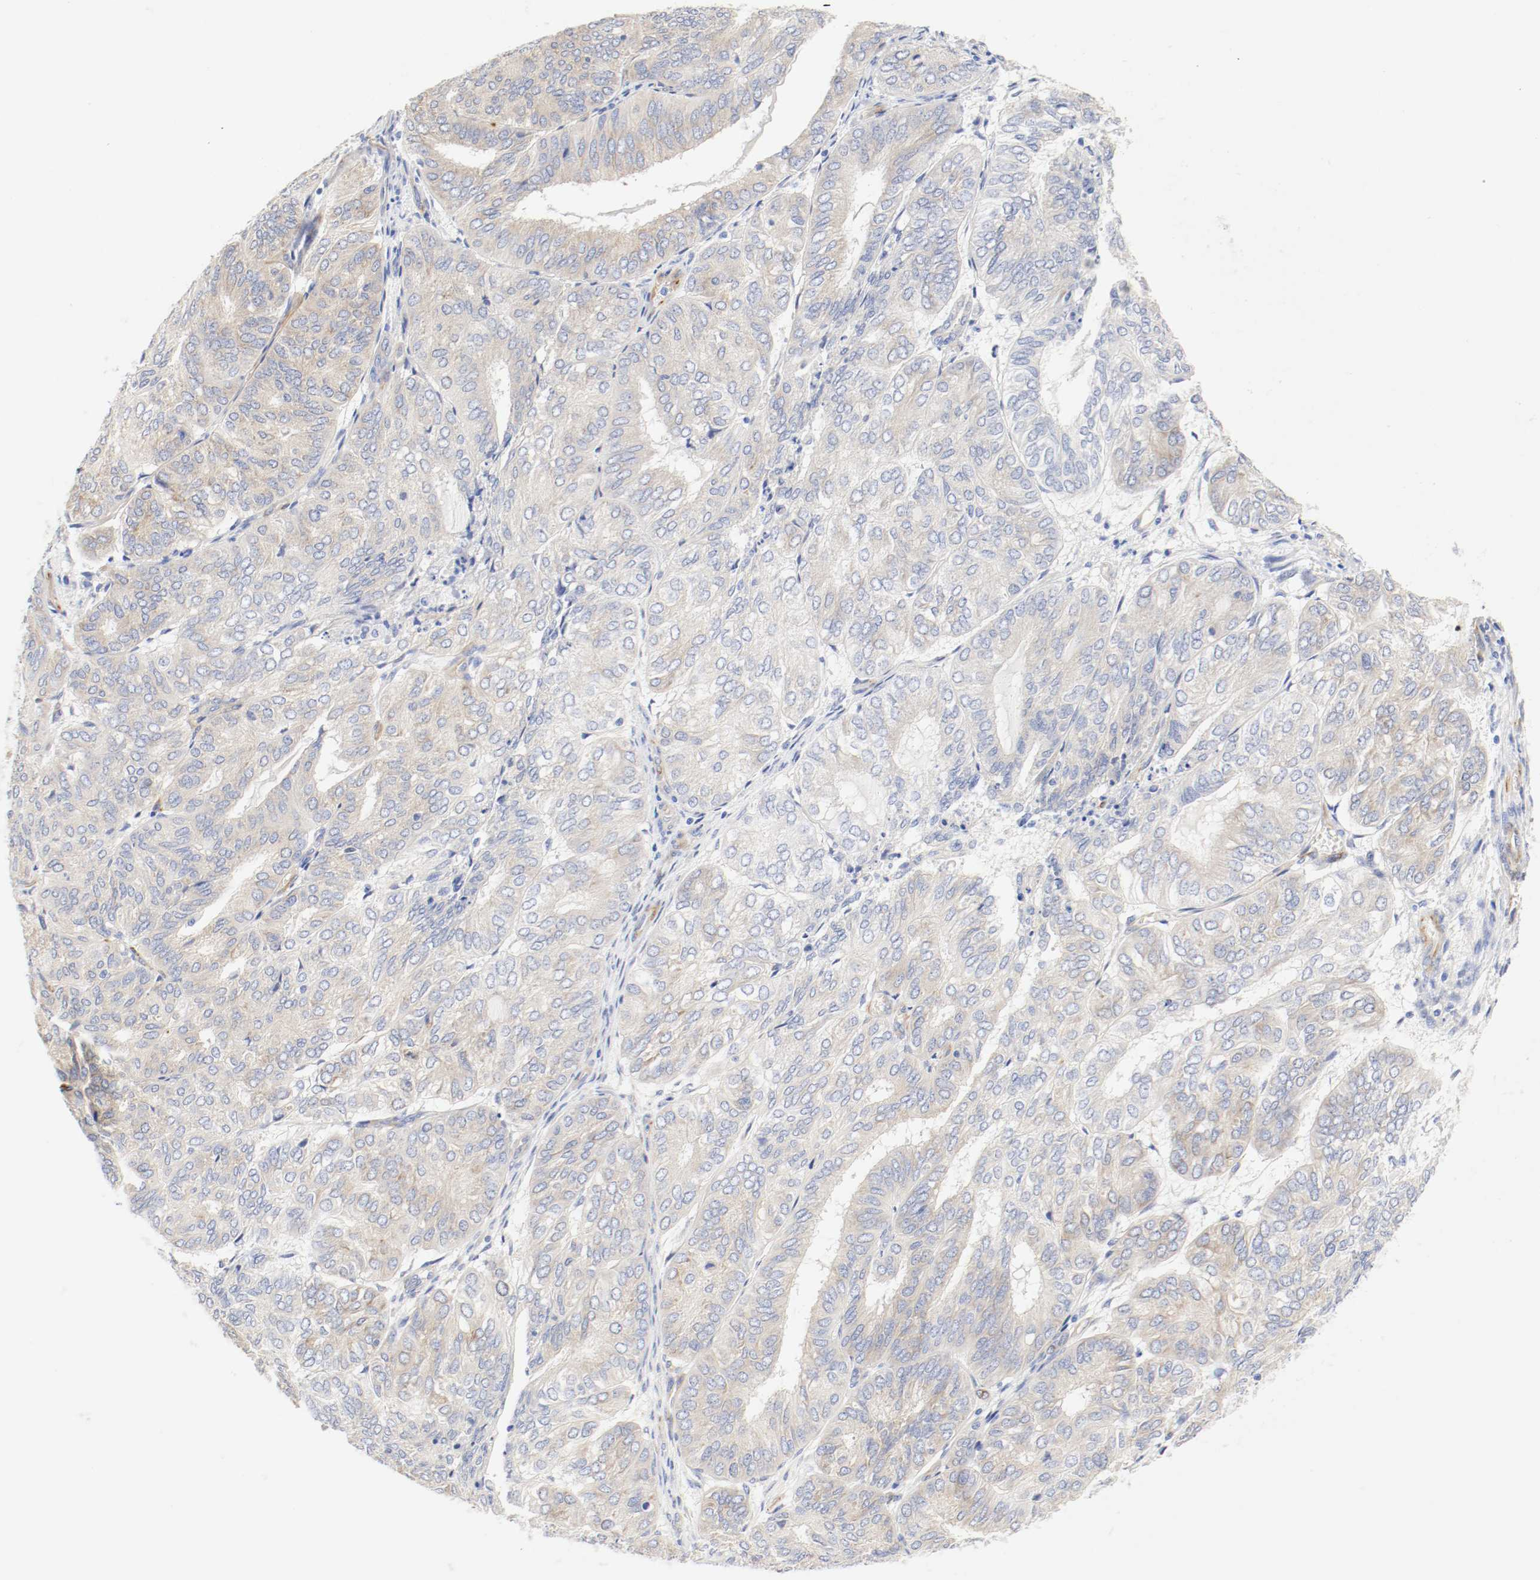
{"staining": {"intensity": "moderate", "quantity": ">75%", "location": "cytoplasmic/membranous"}, "tissue": "endometrial cancer", "cell_type": "Tumor cells", "image_type": "cancer", "snomed": [{"axis": "morphology", "description": "Adenocarcinoma, NOS"}, {"axis": "topography", "description": "Uterus"}], "caption": "Endometrial cancer tissue shows moderate cytoplasmic/membranous expression in about >75% of tumor cells, visualized by immunohistochemistry.", "gene": "GIT1", "patient": {"sex": "female", "age": 60}}